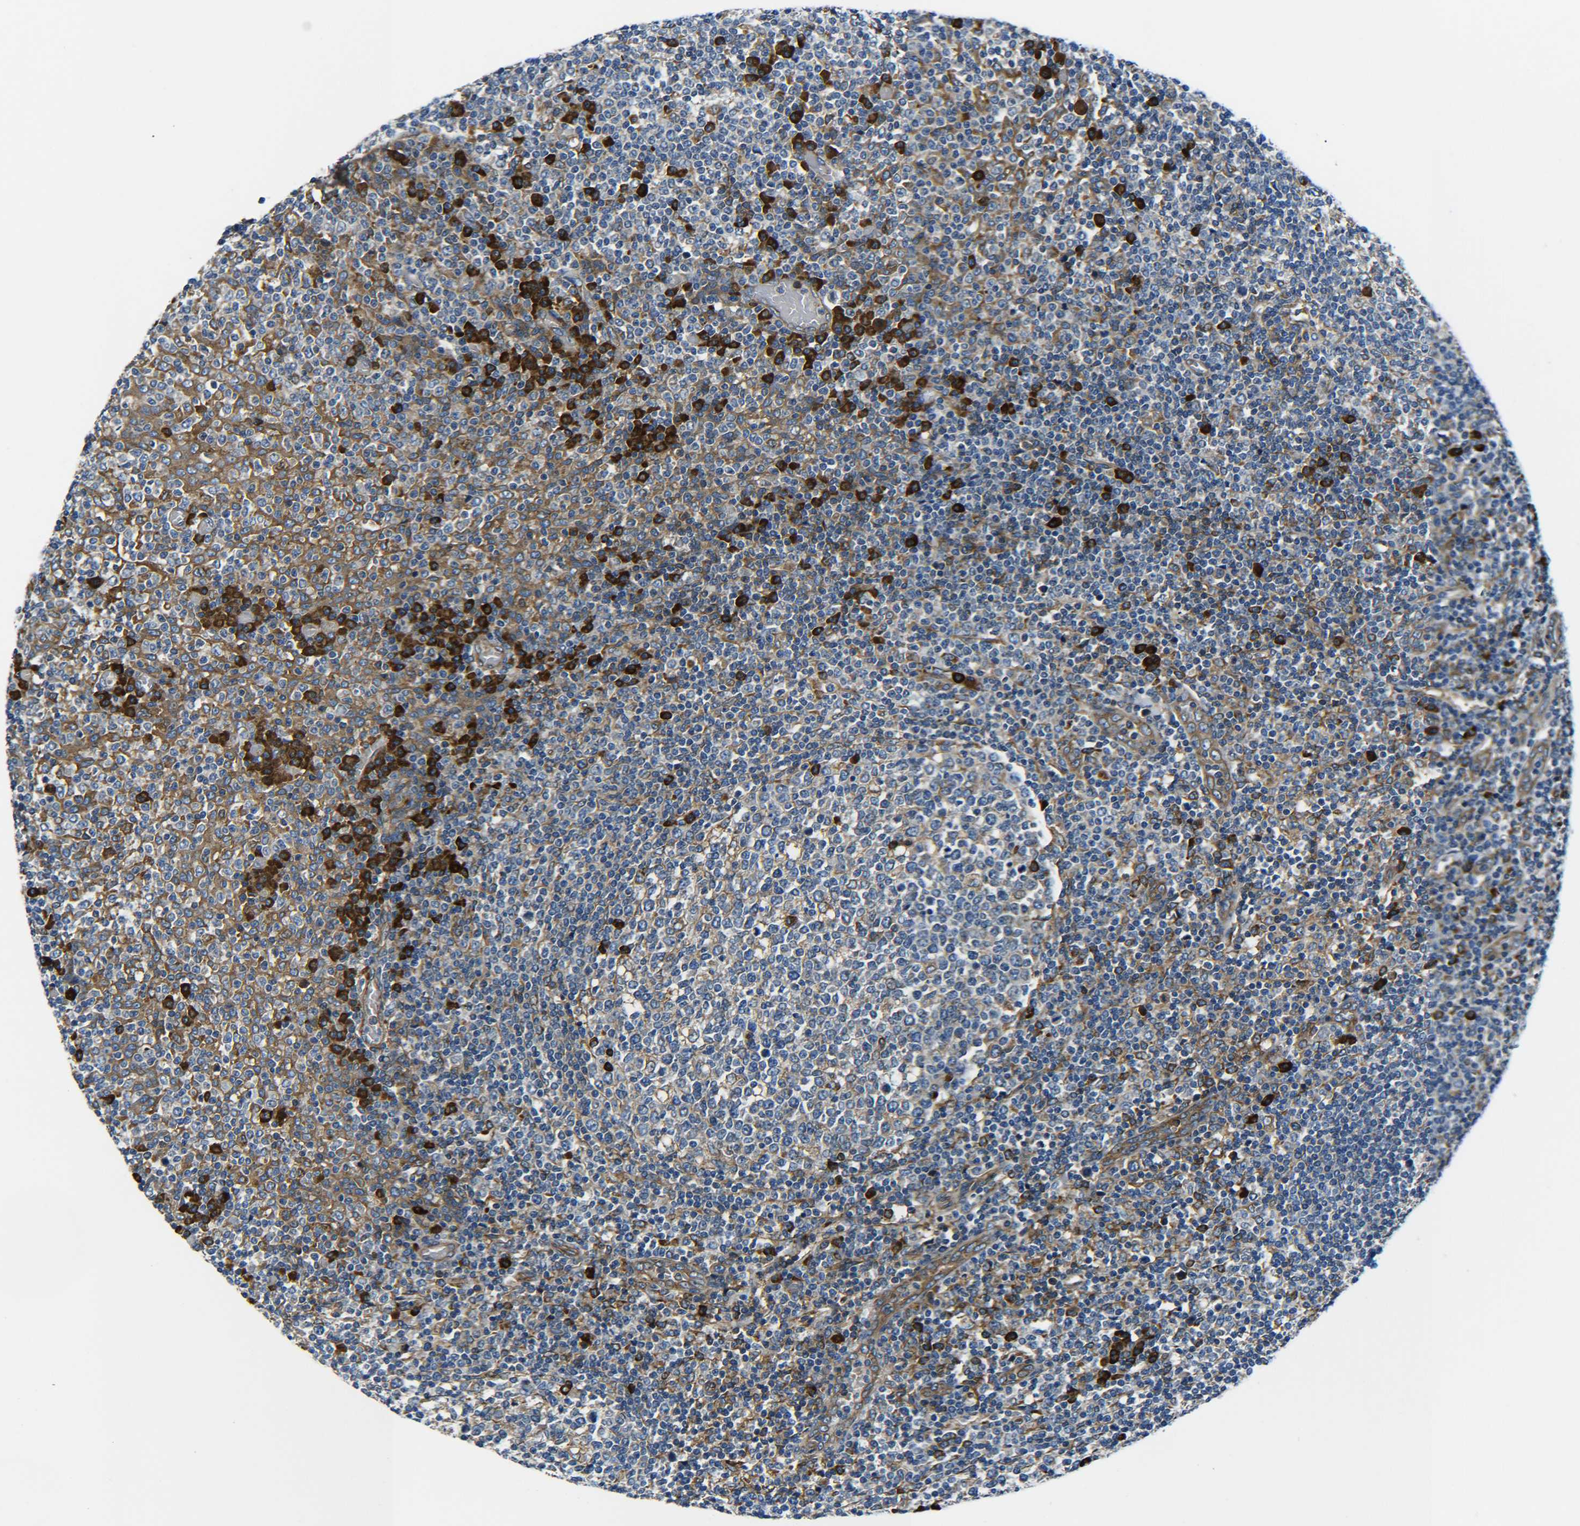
{"staining": {"intensity": "moderate", "quantity": "<25%", "location": "cytoplasmic/membranous"}, "tissue": "tonsil", "cell_type": "Germinal center cells", "image_type": "normal", "snomed": [{"axis": "morphology", "description": "Normal tissue, NOS"}, {"axis": "topography", "description": "Tonsil"}], "caption": "Immunohistochemical staining of unremarkable human tonsil reveals moderate cytoplasmic/membranous protein expression in about <25% of germinal center cells.", "gene": "PREB", "patient": {"sex": "female", "age": 19}}